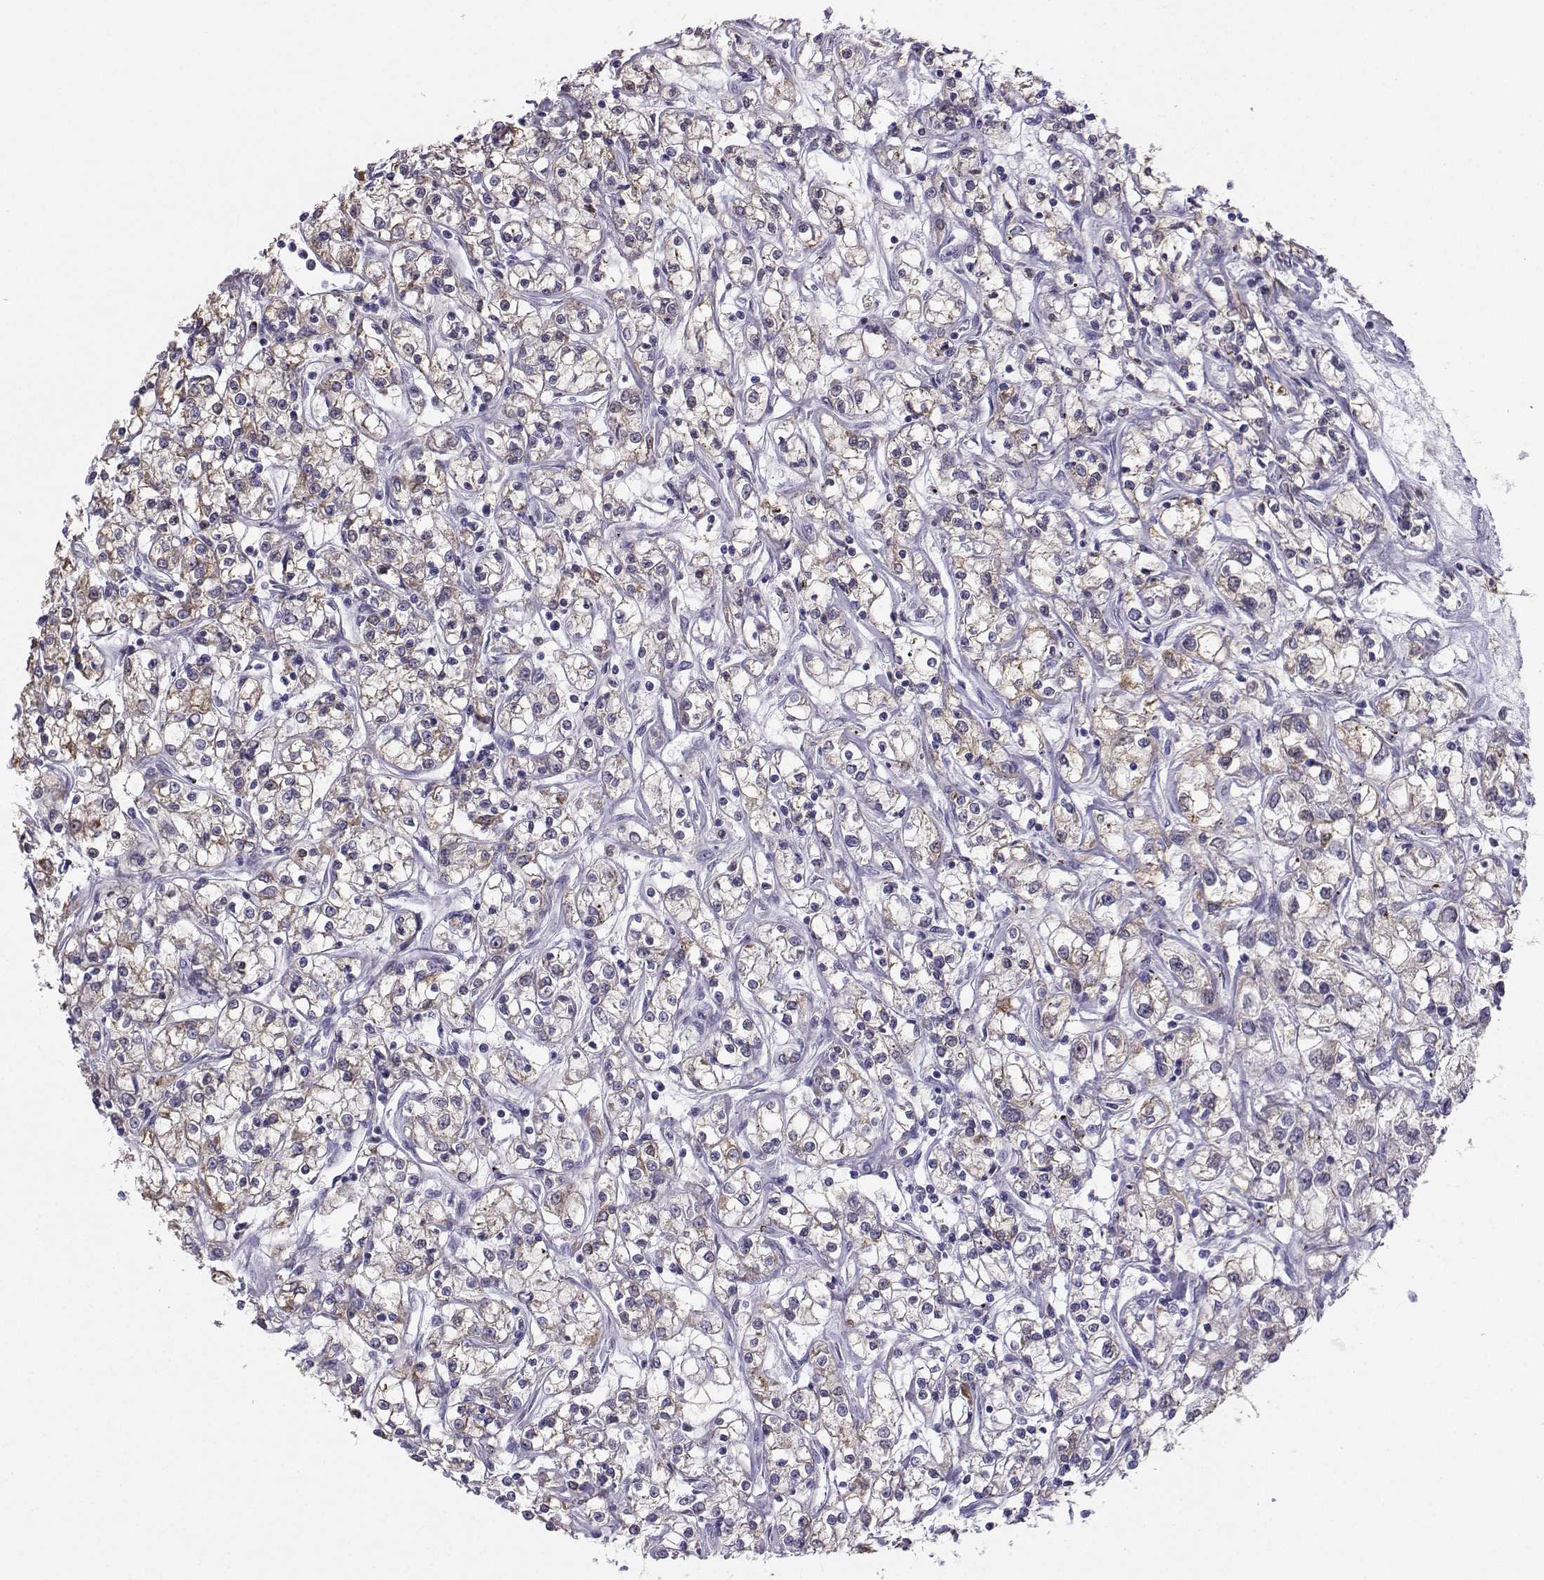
{"staining": {"intensity": "weak", "quantity": ">75%", "location": "cytoplasmic/membranous"}, "tissue": "renal cancer", "cell_type": "Tumor cells", "image_type": "cancer", "snomed": [{"axis": "morphology", "description": "Adenocarcinoma, NOS"}, {"axis": "topography", "description": "Kidney"}], "caption": "Immunohistochemical staining of adenocarcinoma (renal) shows weak cytoplasmic/membranous protein staining in about >75% of tumor cells. The protein is stained brown, and the nuclei are stained in blue (DAB (3,3'-diaminobenzidine) IHC with brightfield microscopy, high magnification).", "gene": "DCLK3", "patient": {"sex": "female", "age": 59}}